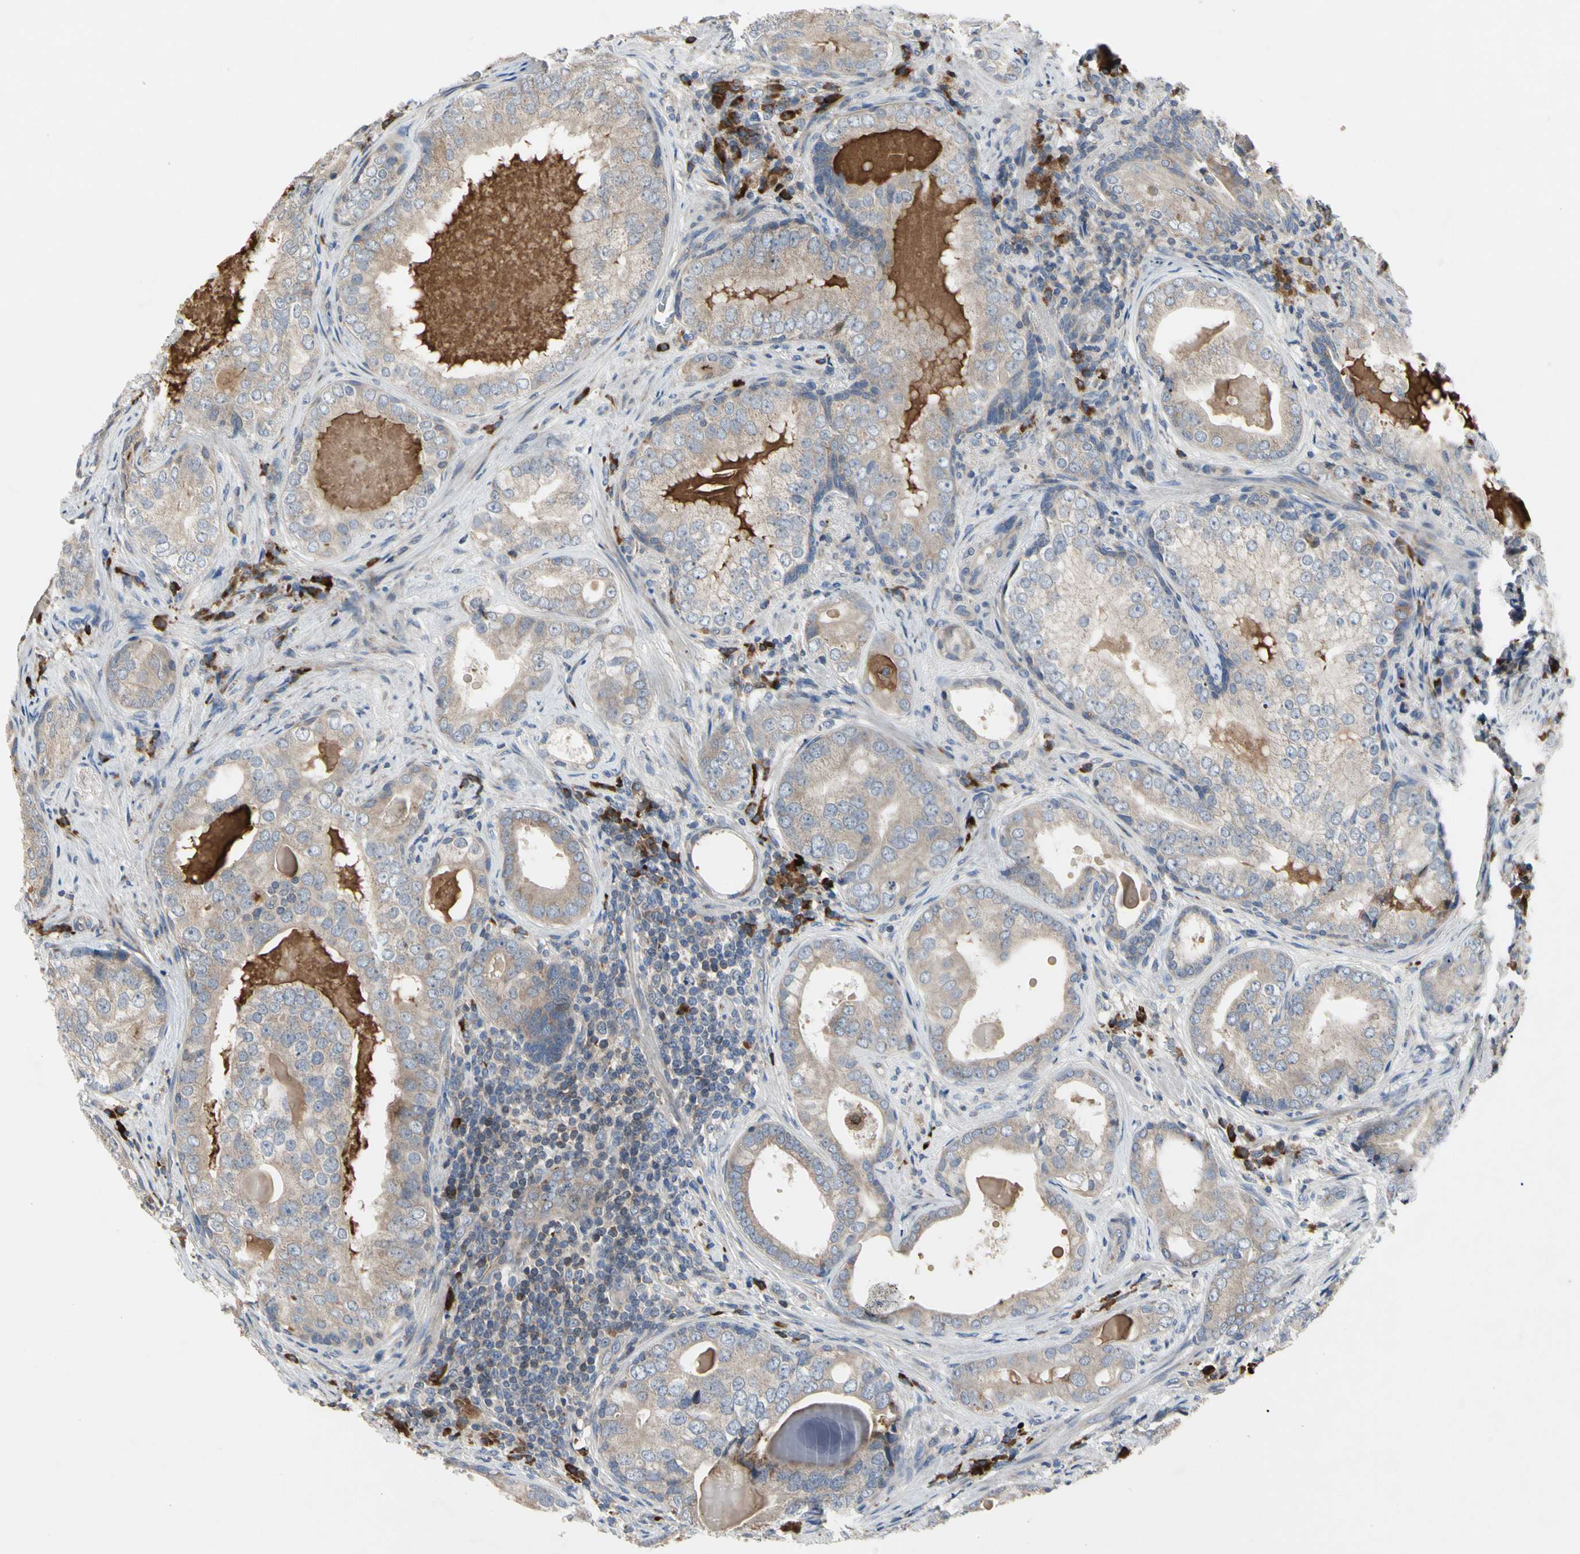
{"staining": {"intensity": "weak", "quantity": ">75%", "location": "cytoplasmic/membranous"}, "tissue": "prostate cancer", "cell_type": "Tumor cells", "image_type": "cancer", "snomed": [{"axis": "morphology", "description": "Adenocarcinoma, High grade"}, {"axis": "topography", "description": "Prostate"}], "caption": "Immunohistochemistry (IHC) micrograph of neoplastic tissue: prostate cancer (high-grade adenocarcinoma) stained using immunohistochemistry (IHC) shows low levels of weak protein expression localized specifically in the cytoplasmic/membranous of tumor cells, appearing as a cytoplasmic/membranous brown color.", "gene": "MMEL1", "patient": {"sex": "male", "age": 66}}